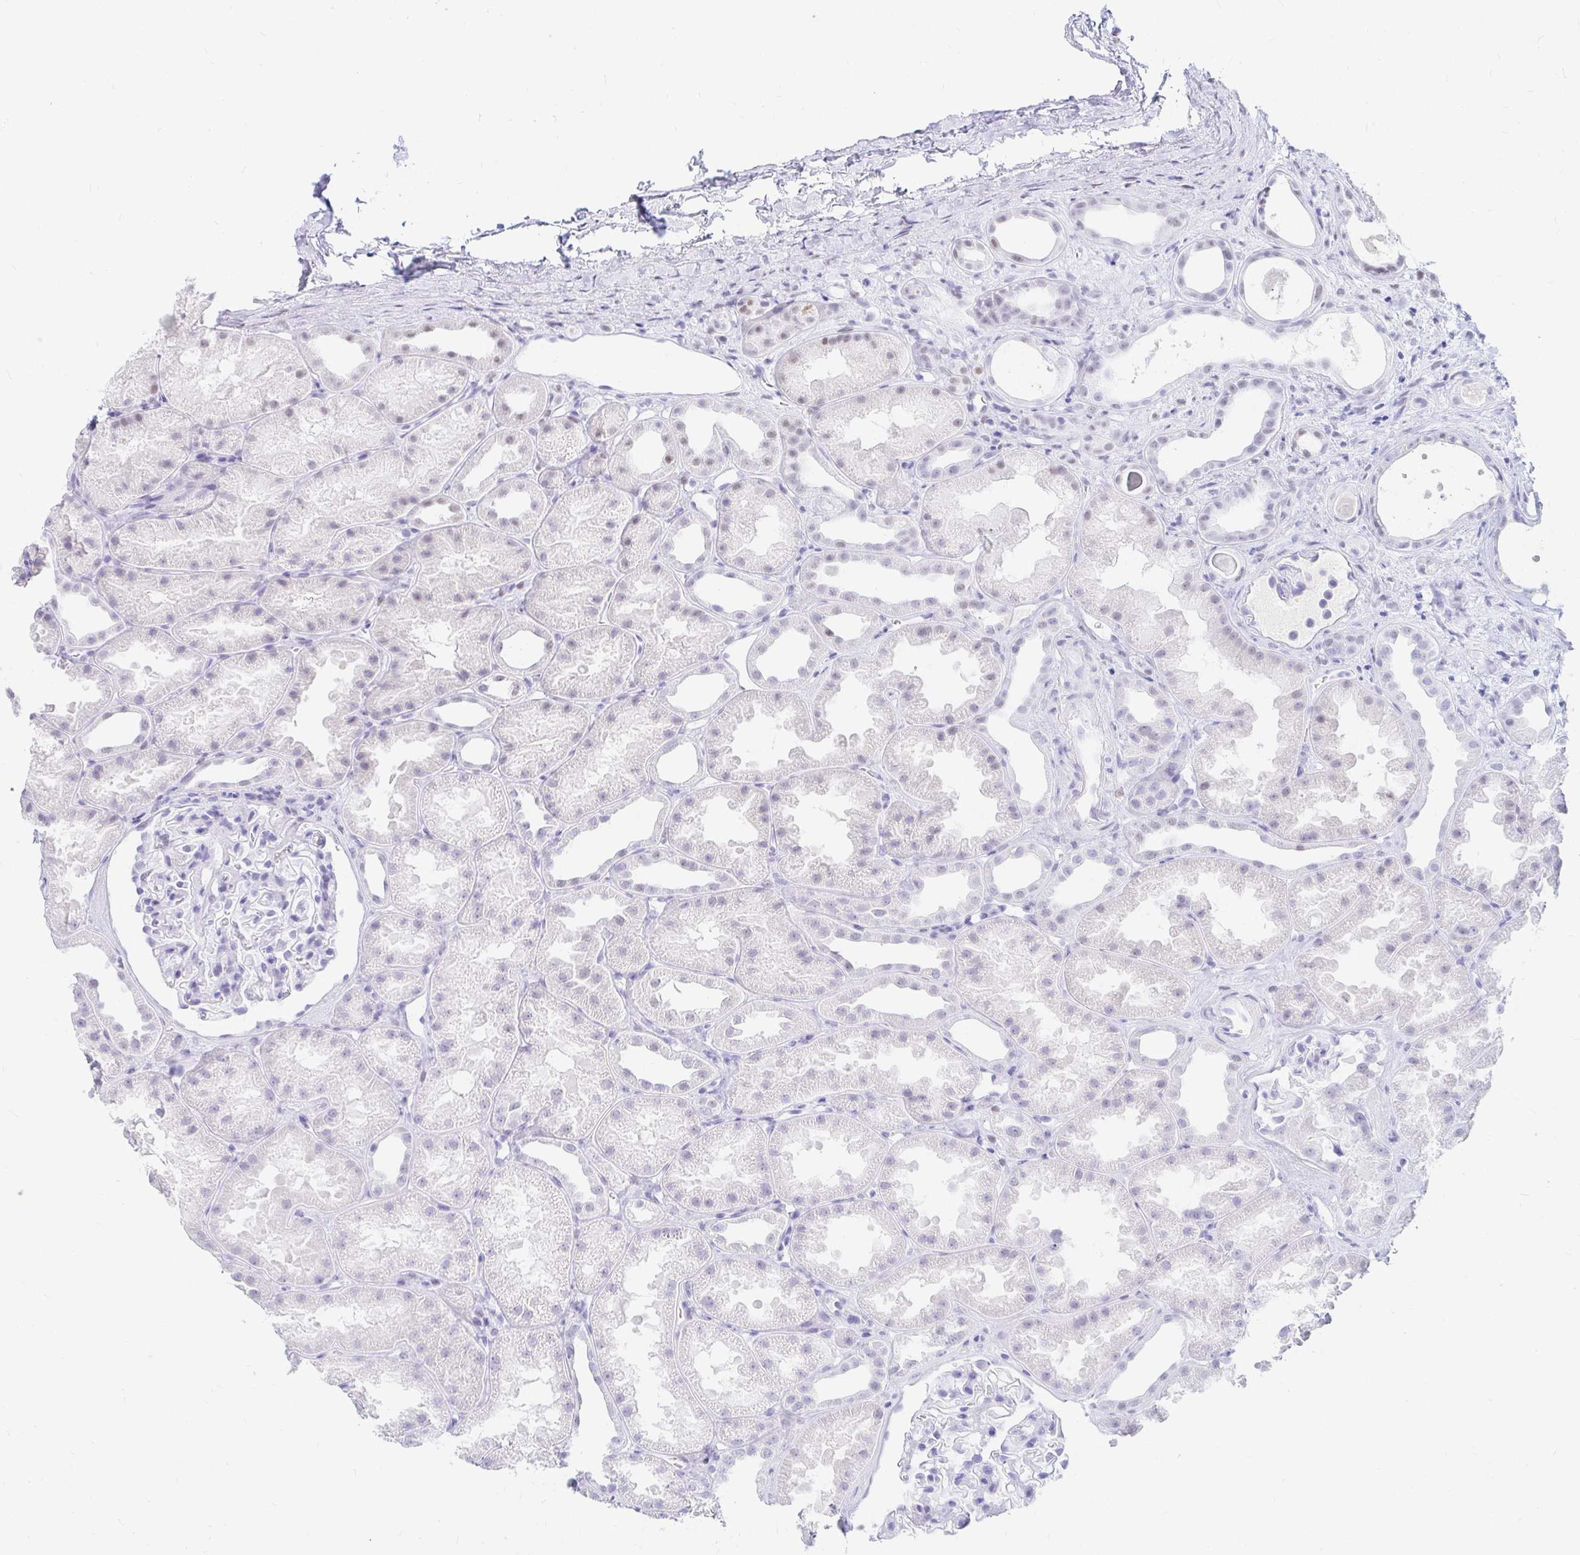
{"staining": {"intensity": "negative", "quantity": "none", "location": "none"}, "tissue": "kidney", "cell_type": "Cells in glomeruli", "image_type": "normal", "snomed": [{"axis": "morphology", "description": "Normal tissue, NOS"}, {"axis": "topography", "description": "Kidney"}], "caption": "A high-resolution histopathology image shows immunohistochemistry staining of benign kidney, which reveals no significant staining in cells in glomeruli. (Brightfield microscopy of DAB IHC at high magnification).", "gene": "OR6T1", "patient": {"sex": "male", "age": 61}}